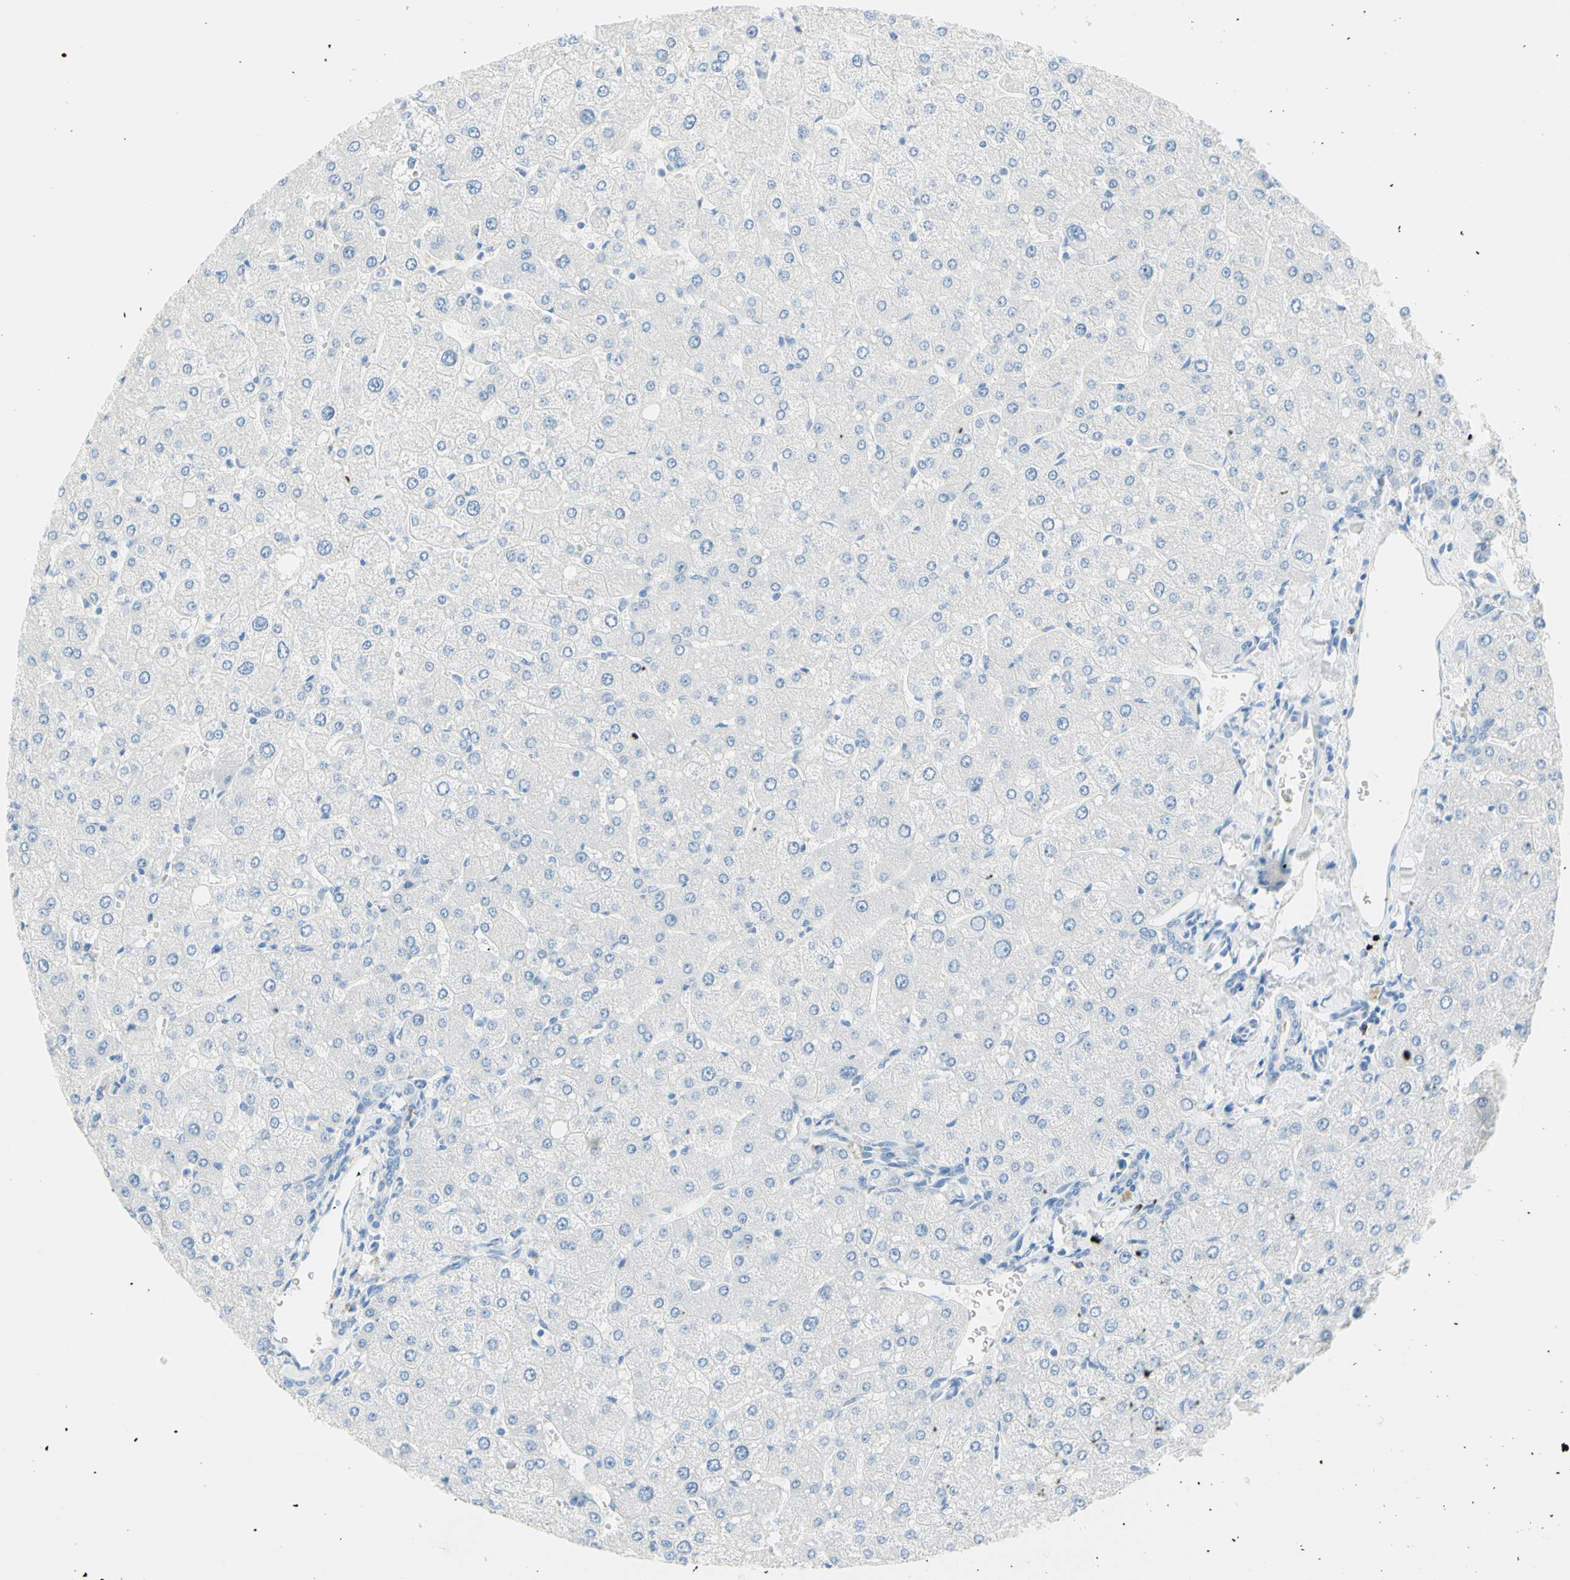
{"staining": {"intensity": "negative", "quantity": "none", "location": "none"}, "tissue": "liver", "cell_type": "Cholangiocytes", "image_type": "normal", "snomed": [{"axis": "morphology", "description": "Normal tissue, NOS"}, {"axis": "topography", "description": "Liver"}], "caption": "Cholangiocytes show no significant staining in normal liver. The staining is performed using DAB brown chromogen with nuclei counter-stained in using hematoxylin.", "gene": "IL6ST", "patient": {"sex": "male", "age": 55}}